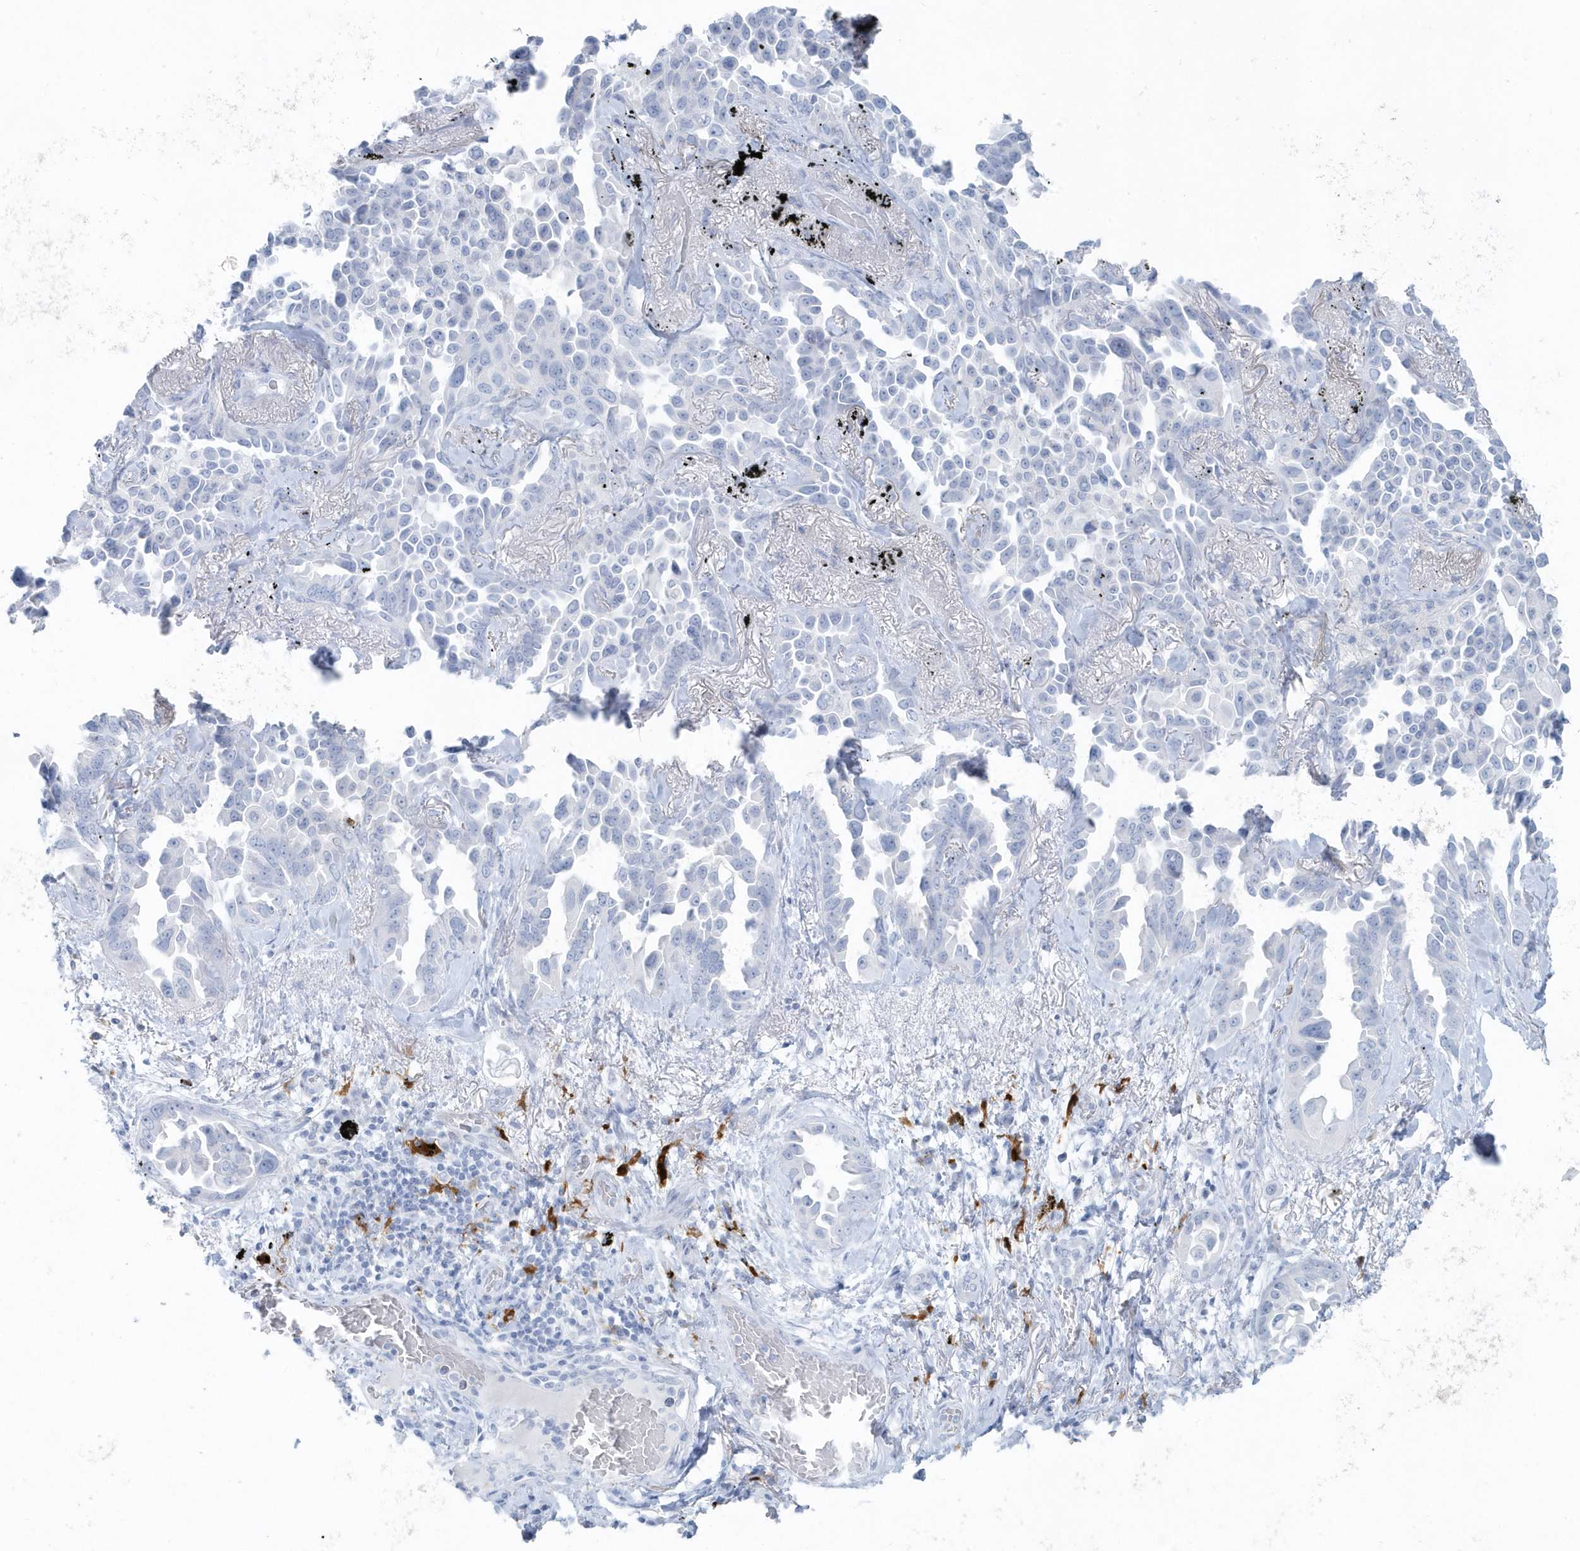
{"staining": {"intensity": "negative", "quantity": "none", "location": "none"}, "tissue": "lung cancer", "cell_type": "Tumor cells", "image_type": "cancer", "snomed": [{"axis": "morphology", "description": "Adenocarcinoma, NOS"}, {"axis": "topography", "description": "Lung"}], "caption": "The immunohistochemistry photomicrograph has no significant positivity in tumor cells of lung cancer (adenocarcinoma) tissue.", "gene": "FAM98A", "patient": {"sex": "female", "age": 67}}